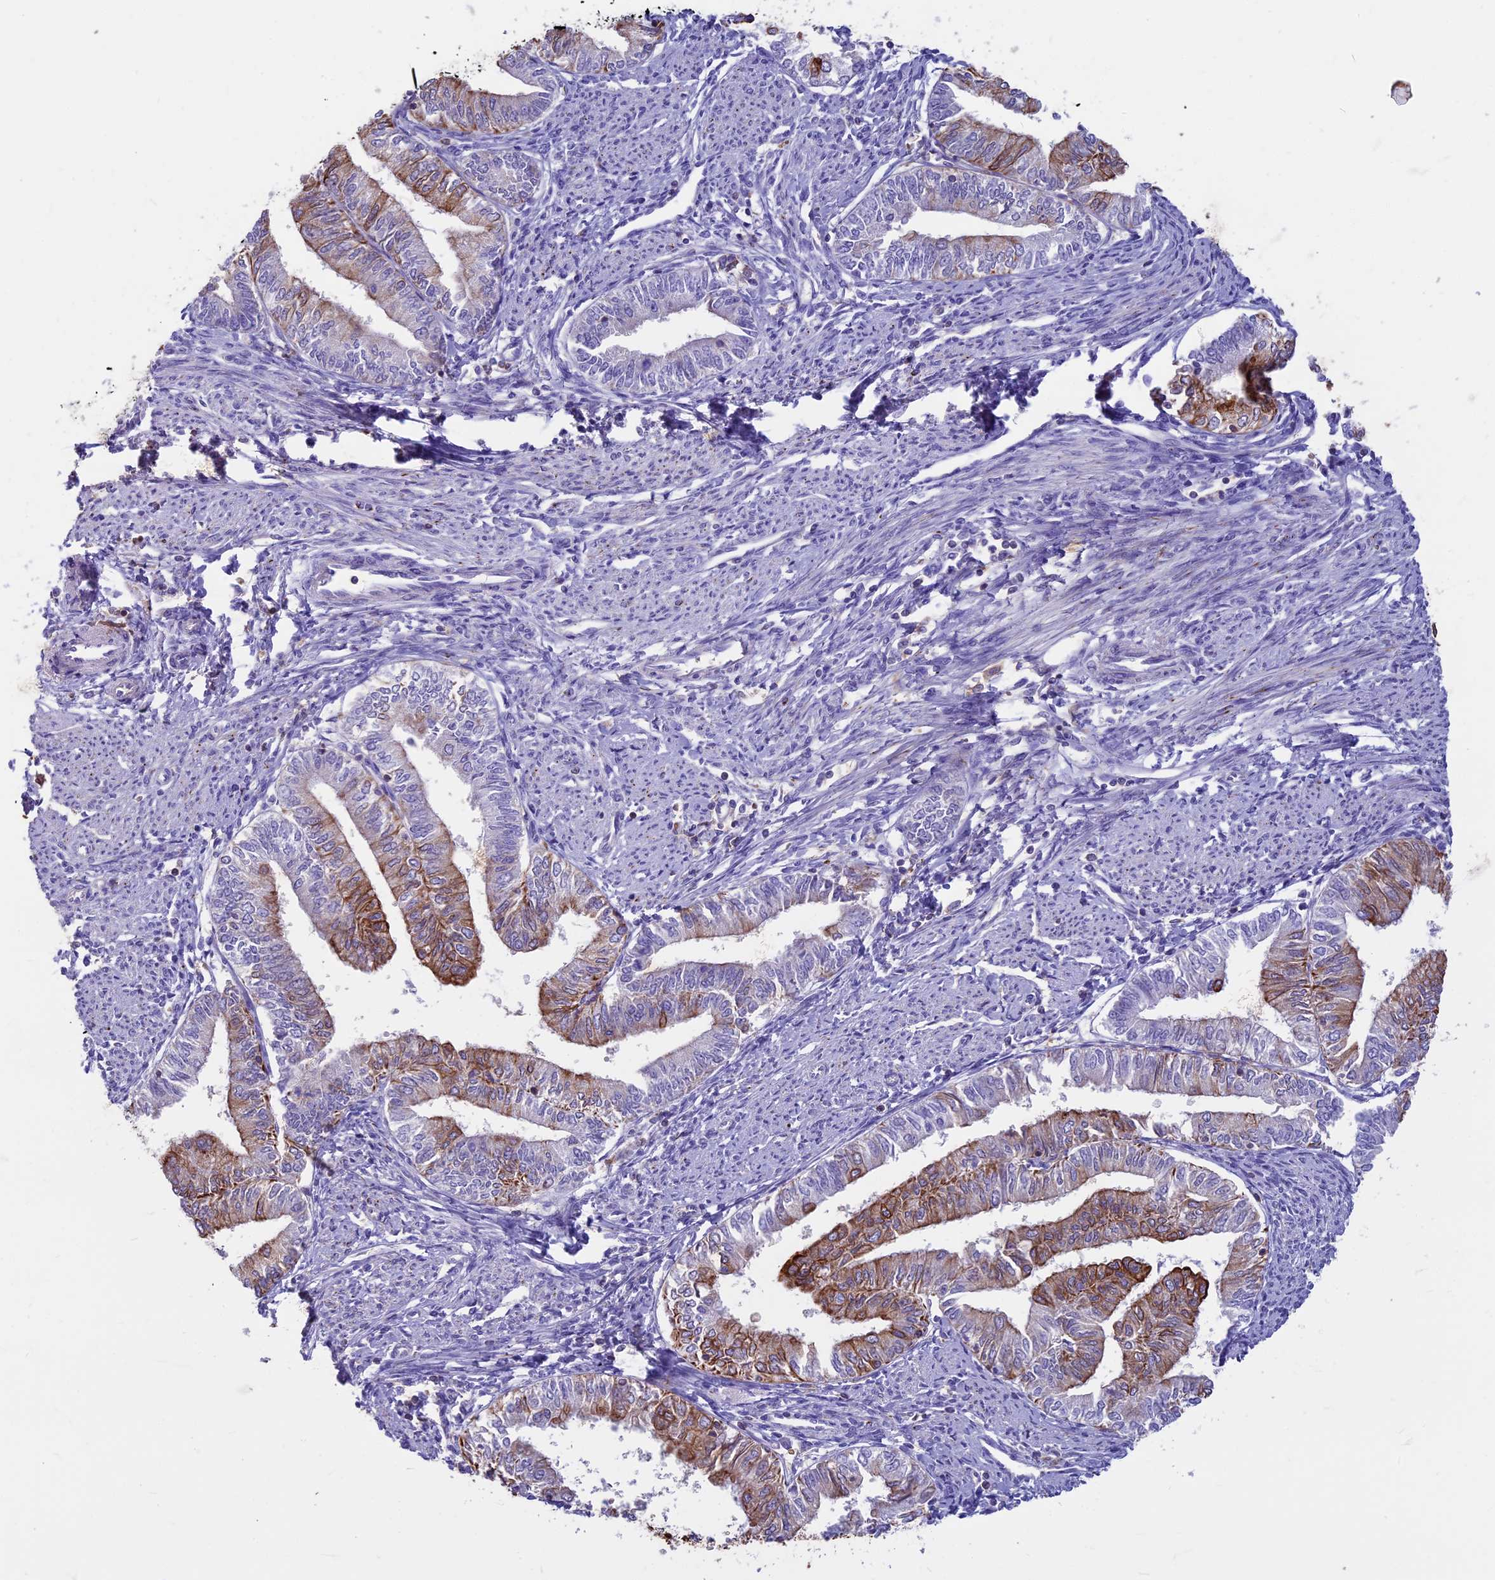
{"staining": {"intensity": "strong", "quantity": "25%-75%", "location": "cytoplasmic/membranous"}, "tissue": "endometrial cancer", "cell_type": "Tumor cells", "image_type": "cancer", "snomed": [{"axis": "morphology", "description": "Adenocarcinoma, NOS"}, {"axis": "topography", "description": "Endometrium"}], "caption": "Immunohistochemistry staining of endometrial cancer (adenocarcinoma), which exhibits high levels of strong cytoplasmic/membranous positivity in about 25%-75% of tumor cells indicating strong cytoplasmic/membranous protein staining. The staining was performed using DAB (brown) for protein detection and nuclei were counterstained in hematoxylin (blue).", "gene": "CDAN1", "patient": {"sex": "female", "age": 66}}